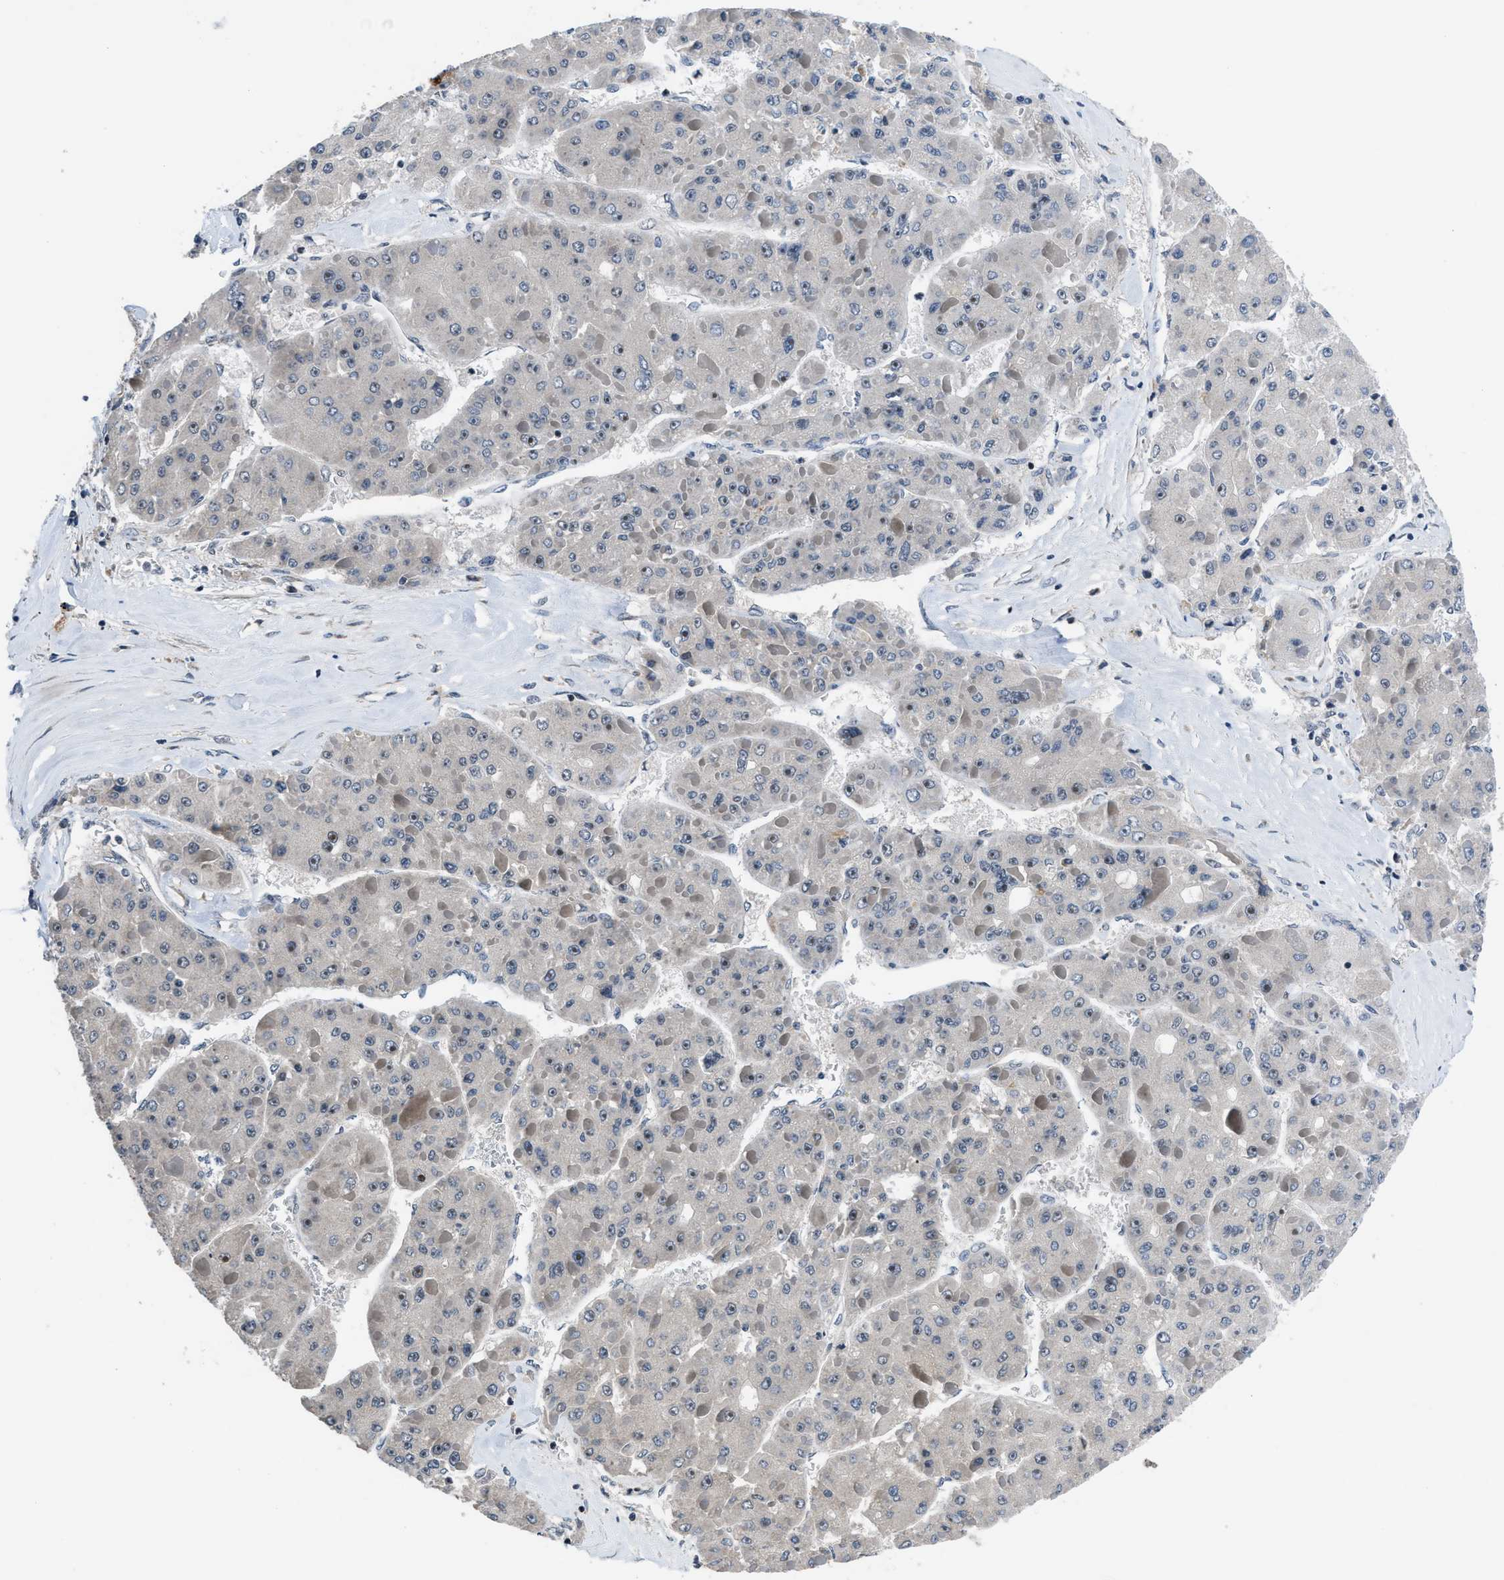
{"staining": {"intensity": "weak", "quantity": "<25%", "location": "nuclear"}, "tissue": "liver cancer", "cell_type": "Tumor cells", "image_type": "cancer", "snomed": [{"axis": "morphology", "description": "Carcinoma, Hepatocellular, NOS"}, {"axis": "topography", "description": "Liver"}], "caption": "High magnification brightfield microscopy of liver cancer (hepatocellular carcinoma) stained with DAB (brown) and counterstained with hematoxylin (blue): tumor cells show no significant expression.", "gene": "SETD5", "patient": {"sex": "female", "age": 73}}